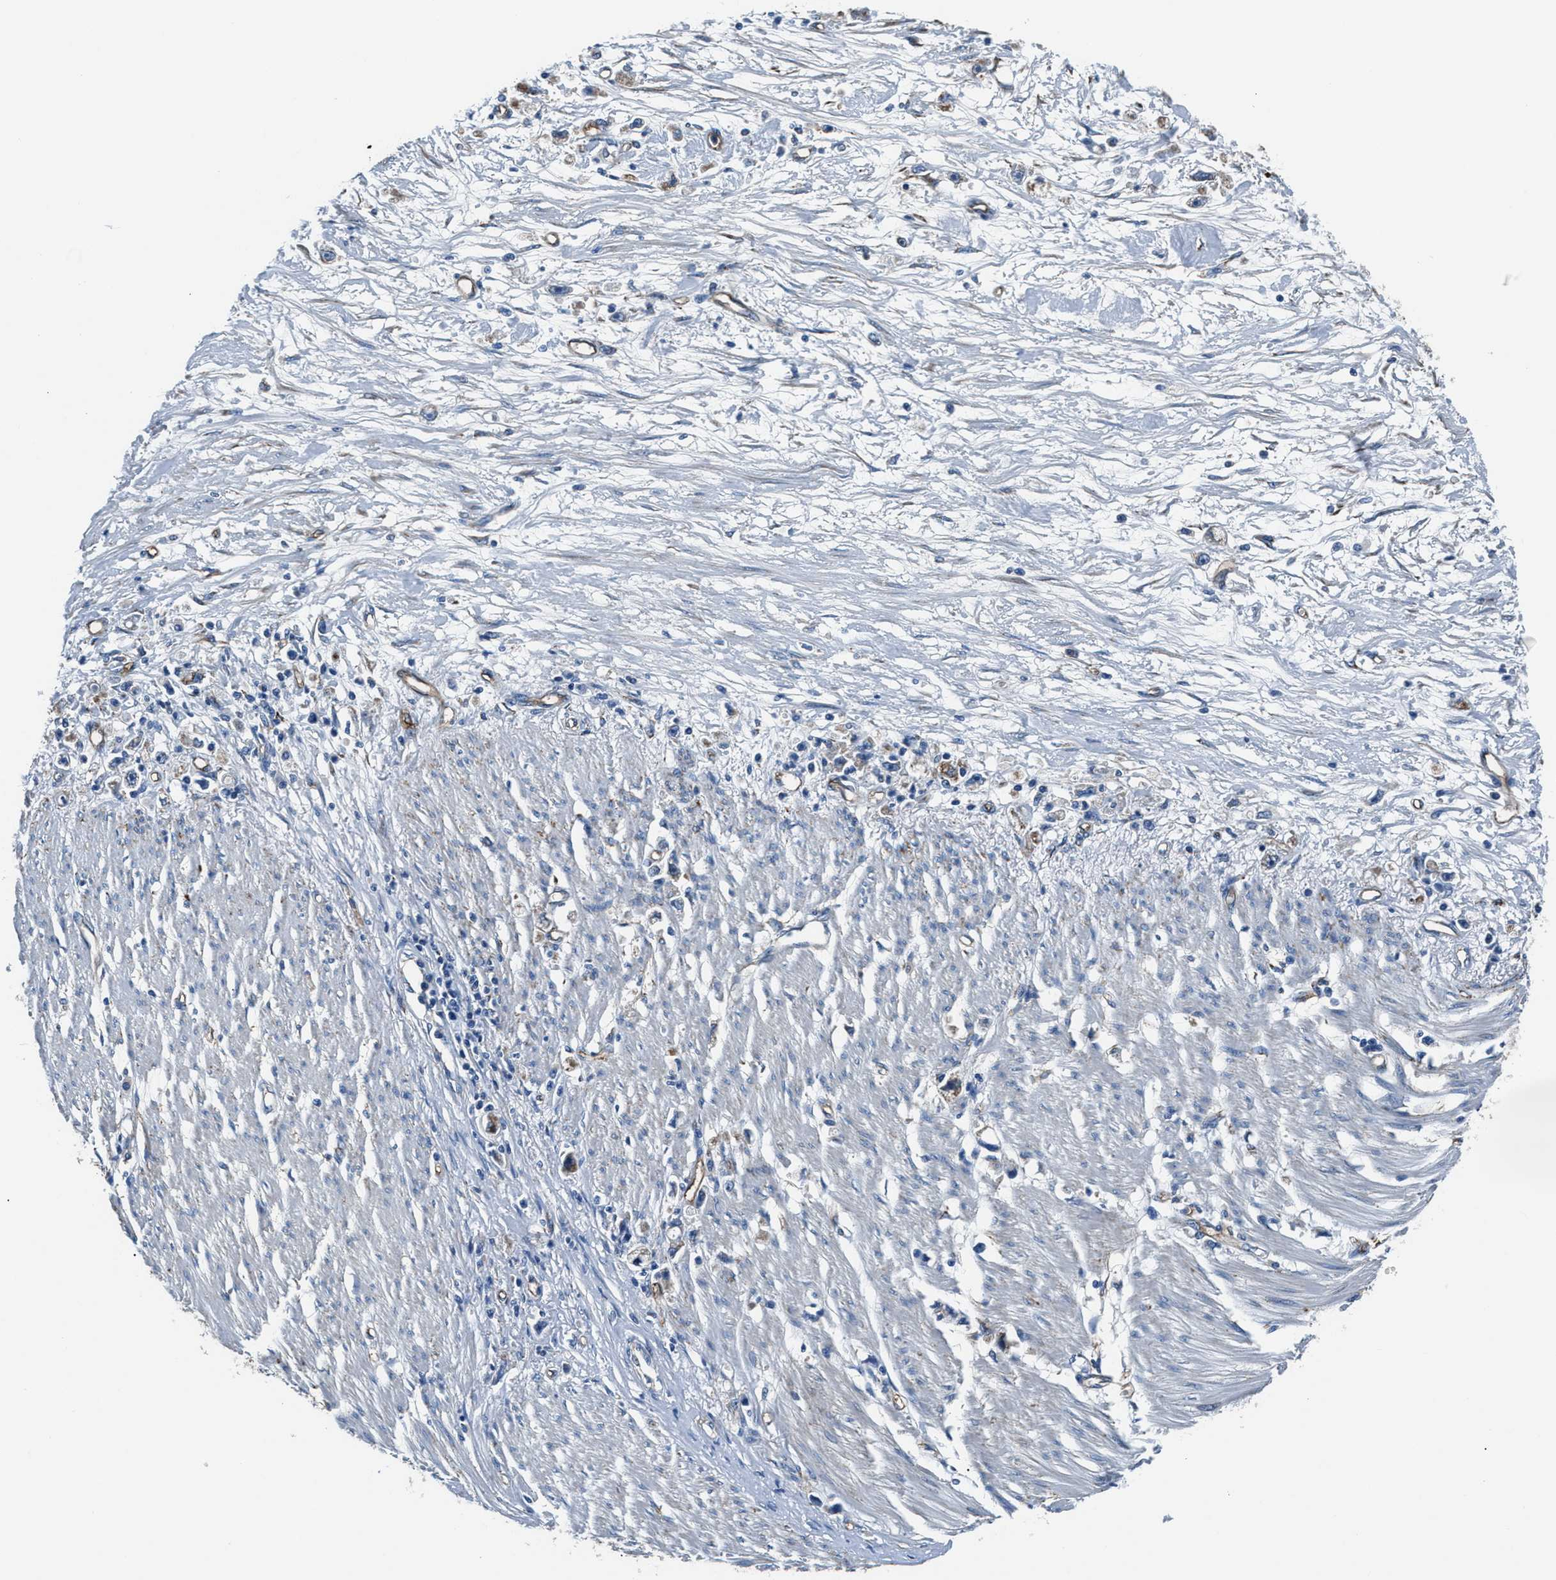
{"staining": {"intensity": "negative", "quantity": "none", "location": "none"}, "tissue": "stomach cancer", "cell_type": "Tumor cells", "image_type": "cancer", "snomed": [{"axis": "morphology", "description": "Adenocarcinoma, NOS"}, {"axis": "topography", "description": "Stomach"}], "caption": "Immunohistochemistry of human stomach adenocarcinoma reveals no expression in tumor cells. (DAB immunohistochemistry (IHC), high magnification).", "gene": "PRTFDC1", "patient": {"sex": "female", "age": 59}}